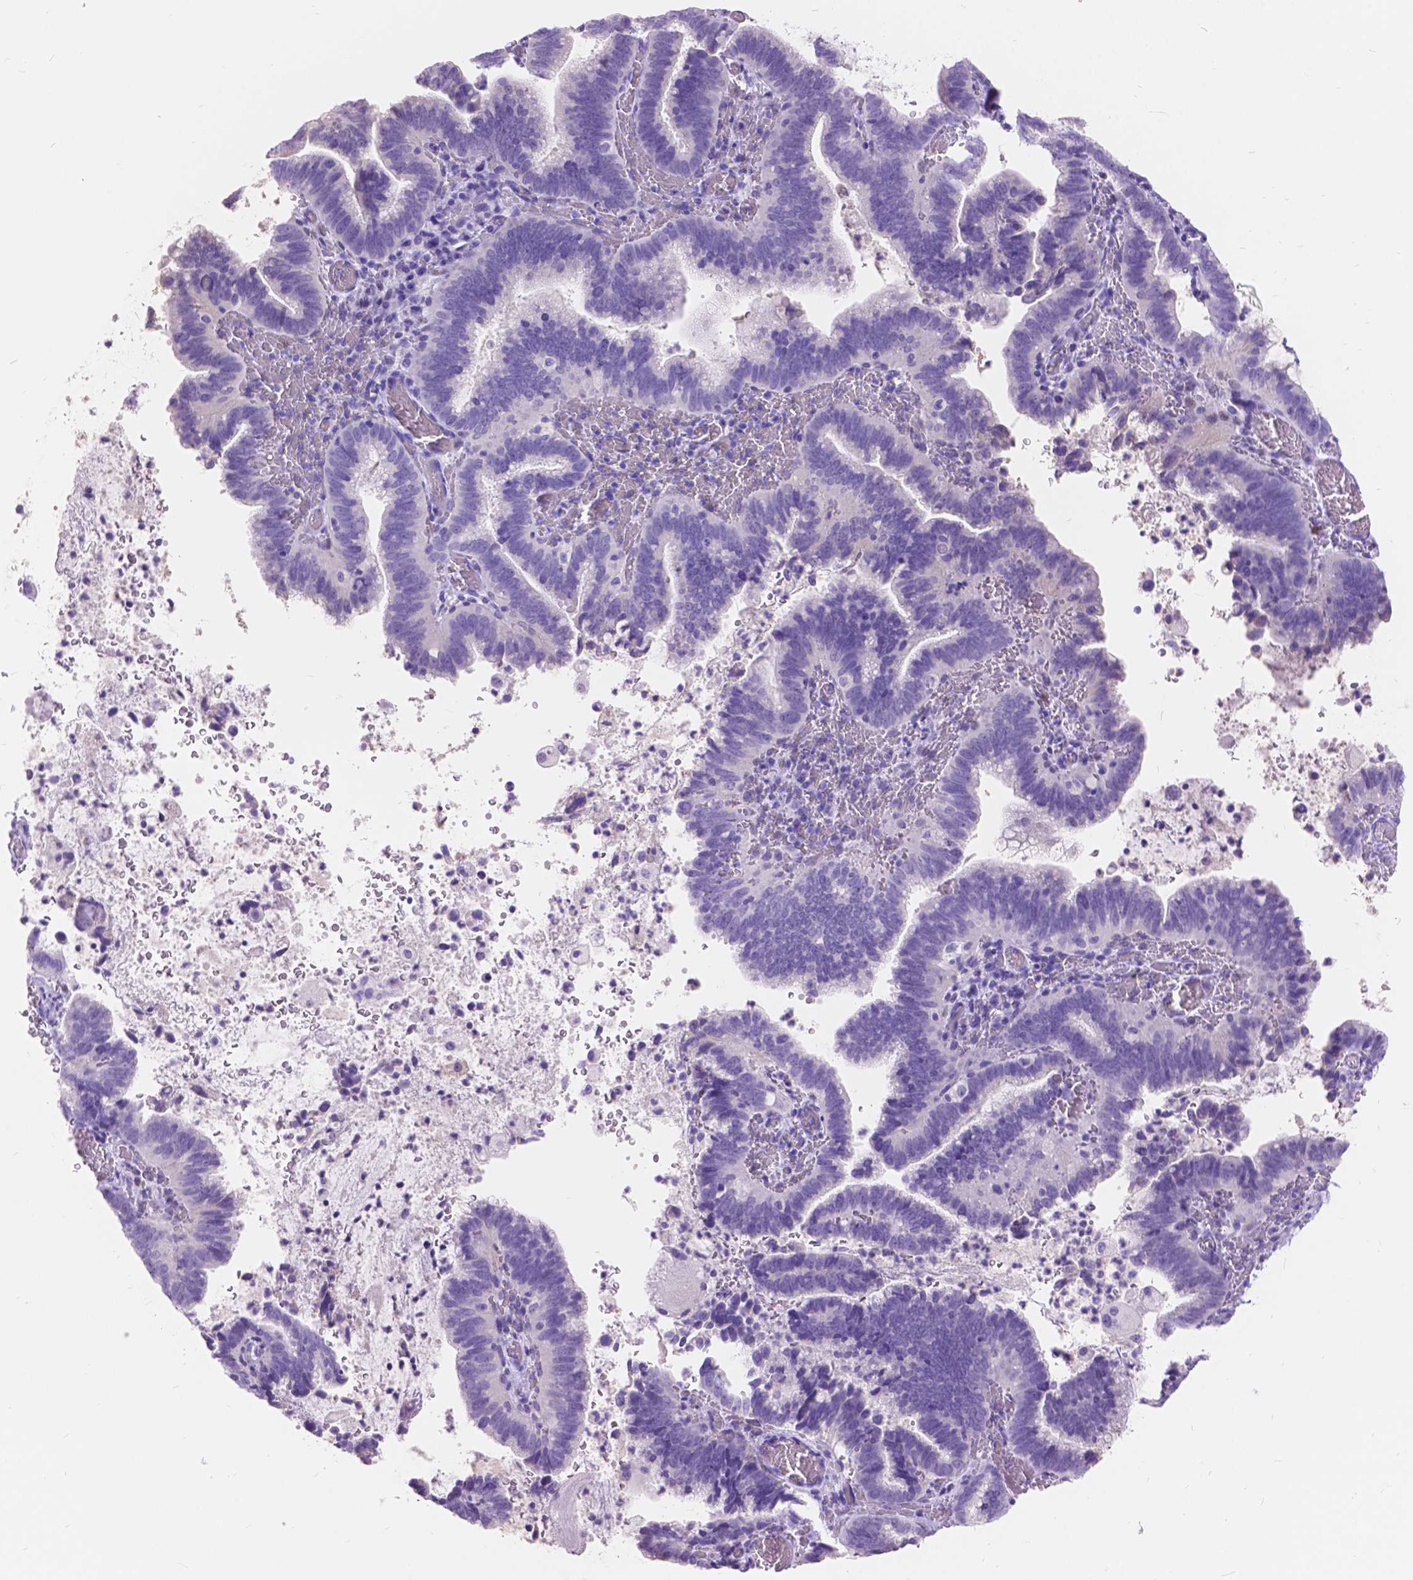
{"staining": {"intensity": "negative", "quantity": "none", "location": "none"}, "tissue": "cervical cancer", "cell_type": "Tumor cells", "image_type": "cancer", "snomed": [{"axis": "morphology", "description": "Adenocarcinoma, NOS"}, {"axis": "topography", "description": "Cervix"}], "caption": "Micrograph shows no significant protein staining in tumor cells of cervical cancer (adenocarcinoma).", "gene": "FOXL2", "patient": {"sex": "female", "age": 61}}